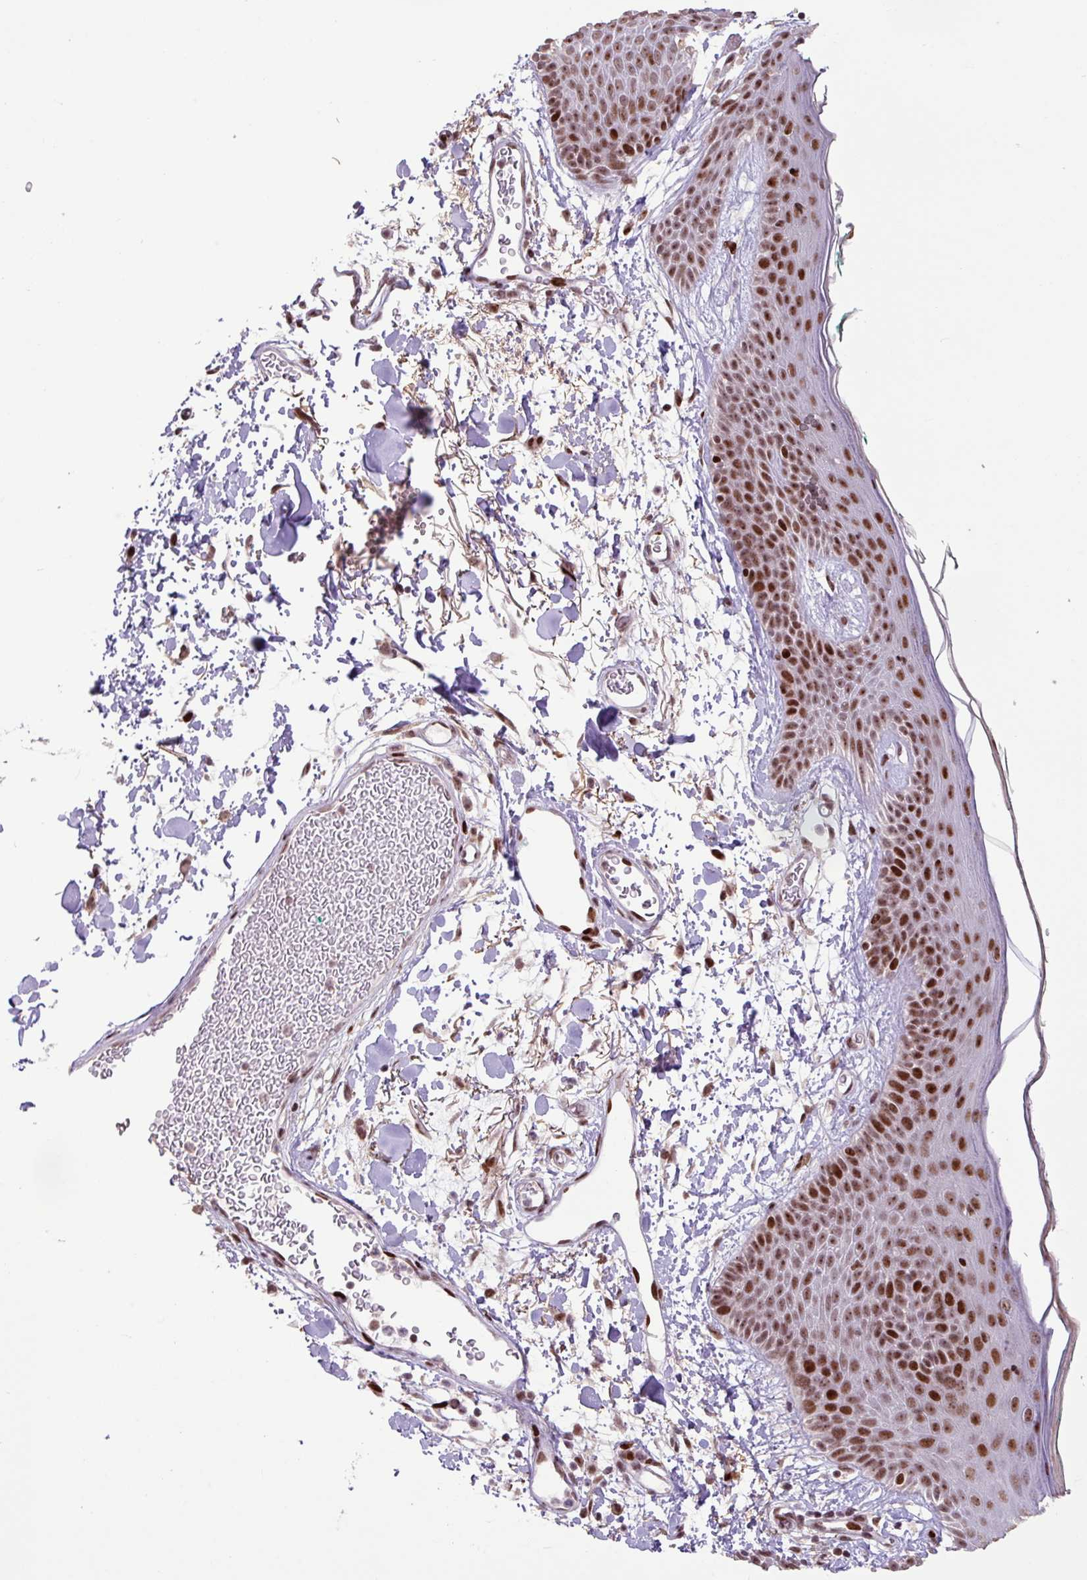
{"staining": {"intensity": "moderate", "quantity": ">75%", "location": "nuclear"}, "tissue": "skin", "cell_type": "Fibroblasts", "image_type": "normal", "snomed": [{"axis": "morphology", "description": "Normal tissue, NOS"}, {"axis": "topography", "description": "Skin"}], "caption": "The histopathology image demonstrates staining of unremarkable skin, revealing moderate nuclear protein staining (brown color) within fibroblasts. Using DAB (brown) and hematoxylin (blue) stains, captured at high magnification using brightfield microscopy.", "gene": "ZNF709", "patient": {"sex": "male", "age": 79}}